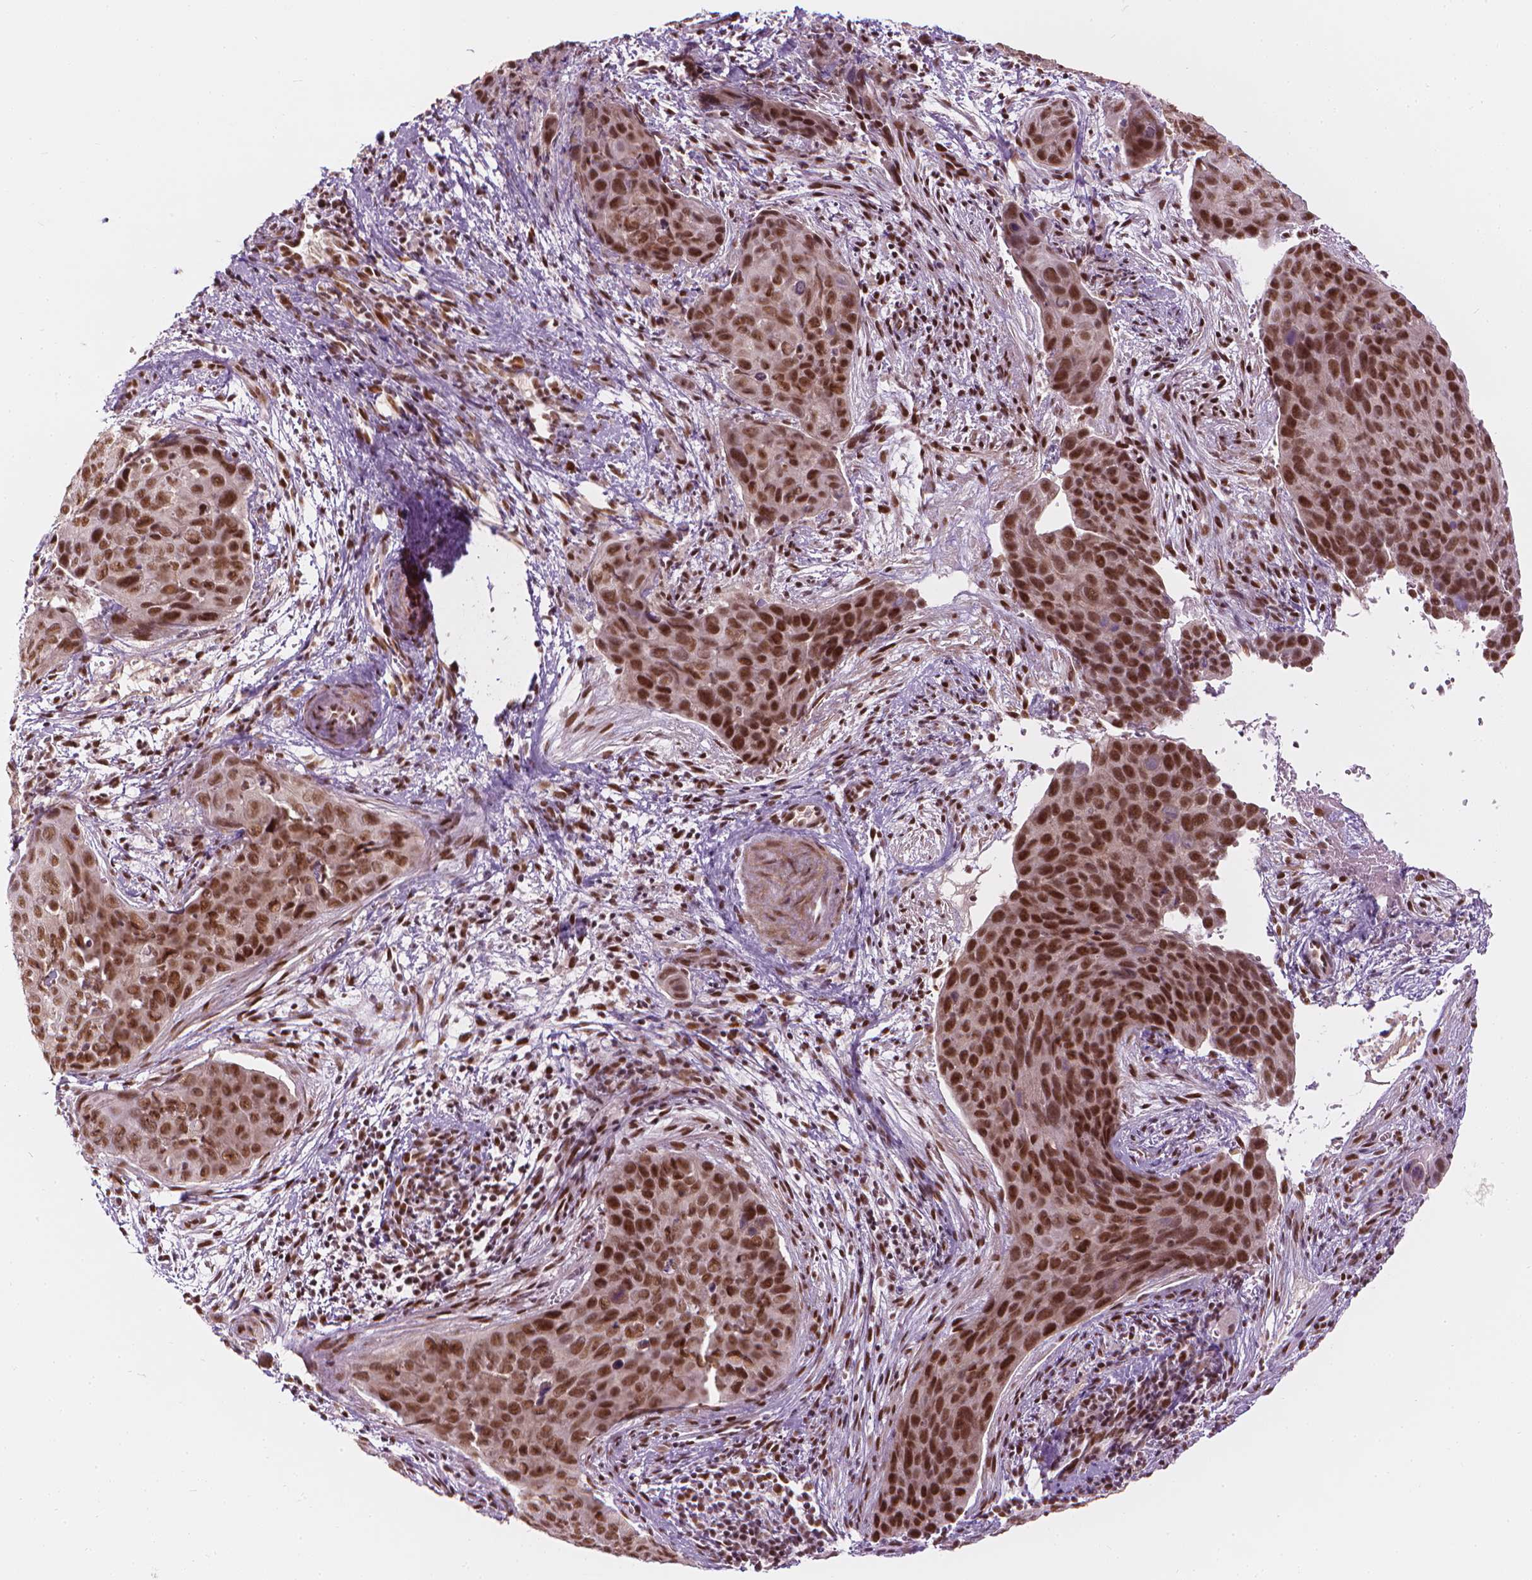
{"staining": {"intensity": "strong", "quantity": ">75%", "location": "nuclear"}, "tissue": "cervical cancer", "cell_type": "Tumor cells", "image_type": "cancer", "snomed": [{"axis": "morphology", "description": "Squamous cell carcinoma, NOS"}, {"axis": "topography", "description": "Cervix"}], "caption": "Tumor cells show high levels of strong nuclear positivity in approximately >75% of cells in cervical cancer.", "gene": "ELF2", "patient": {"sex": "female", "age": 35}}